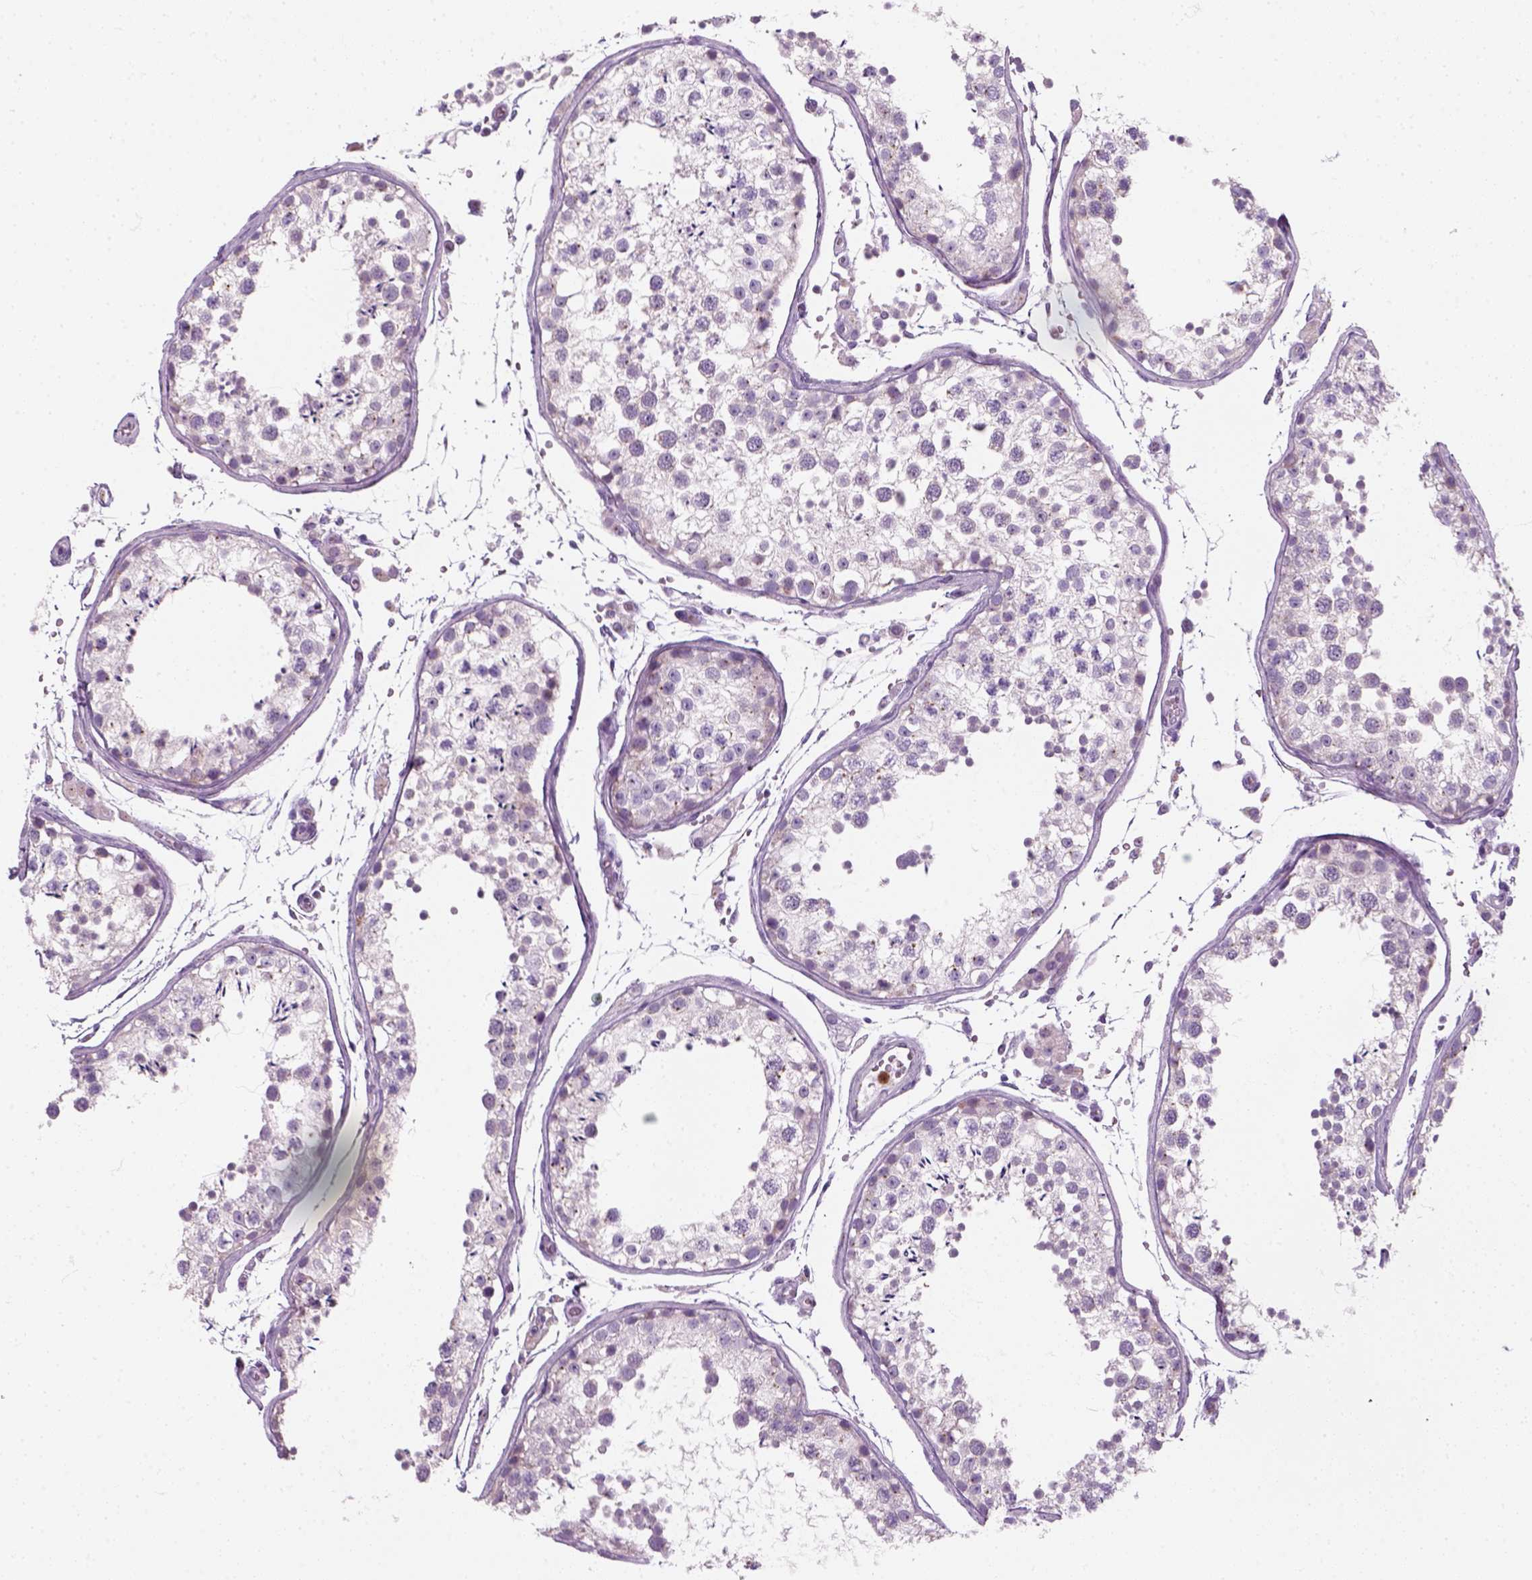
{"staining": {"intensity": "negative", "quantity": "none", "location": "none"}, "tissue": "testis", "cell_type": "Cells in seminiferous ducts", "image_type": "normal", "snomed": [{"axis": "morphology", "description": "Normal tissue, NOS"}, {"axis": "topography", "description": "Testis"}], "caption": "Normal testis was stained to show a protein in brown. There is no significant staining in cells in seminiferous ducts. Nuclei are stained in blue.", "gene": "IL4", "patient": {"sex": "male", "age": 29}}